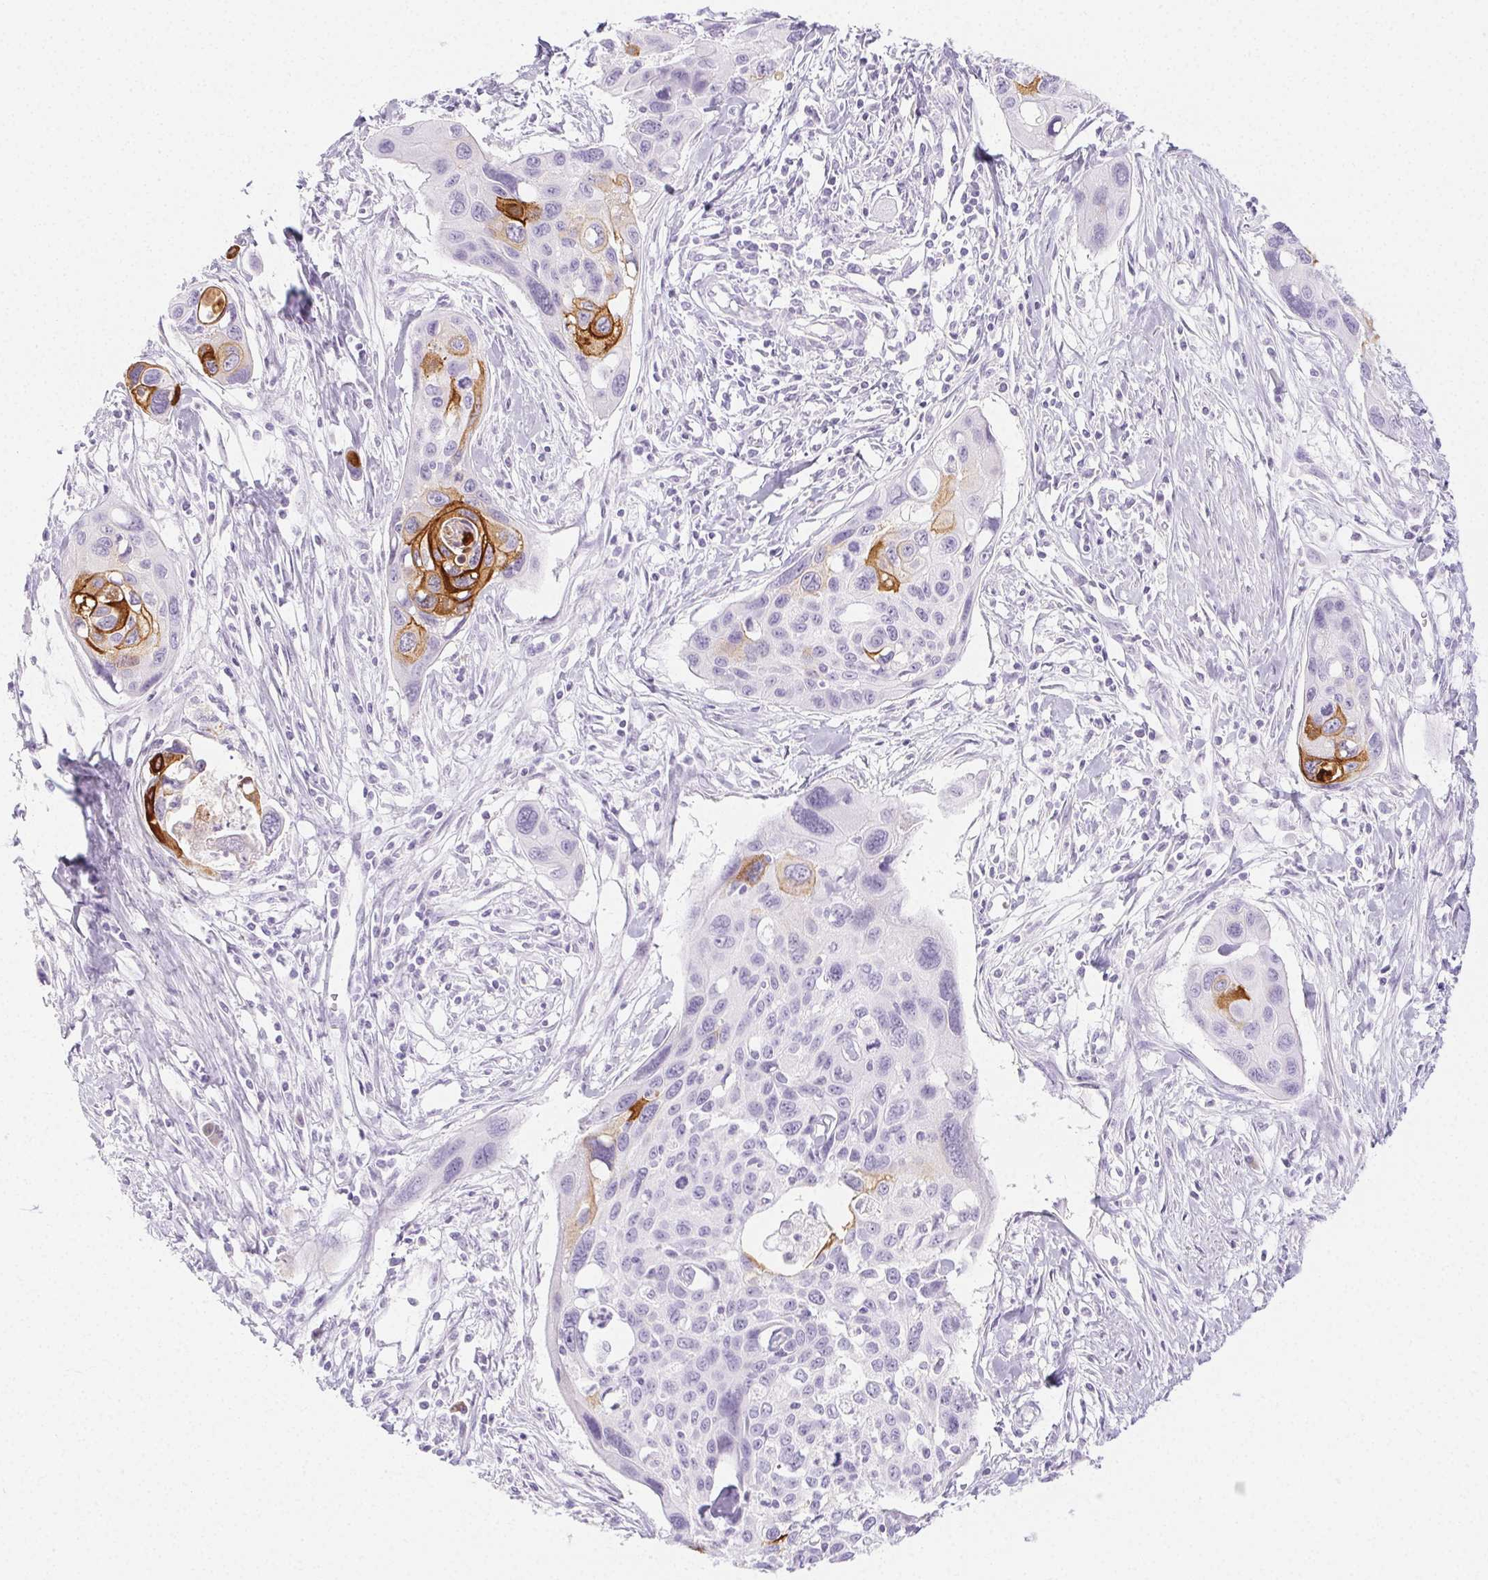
{"staining": {"intensity": "moderate", "quantity": "<25%", "location": "cytoplasmic/membranous"}, "tissue": "cervical cancer", "cell_type": "Tumor cells", "image_type": "cancer", "snomed": [{"axis": "morphology", "description": "Squamous cell carcinoma, NOS"}, {"axis": "topography", "description": "Cervix"}], "caption": "Tumor cells exhibit moderate cytoplasmic/membranous positivity in about <25% of cells in cervical cancer (squamous cell carcinoma).", "gene": "PI3", "patient": {"sex": "female", "age": 31}}